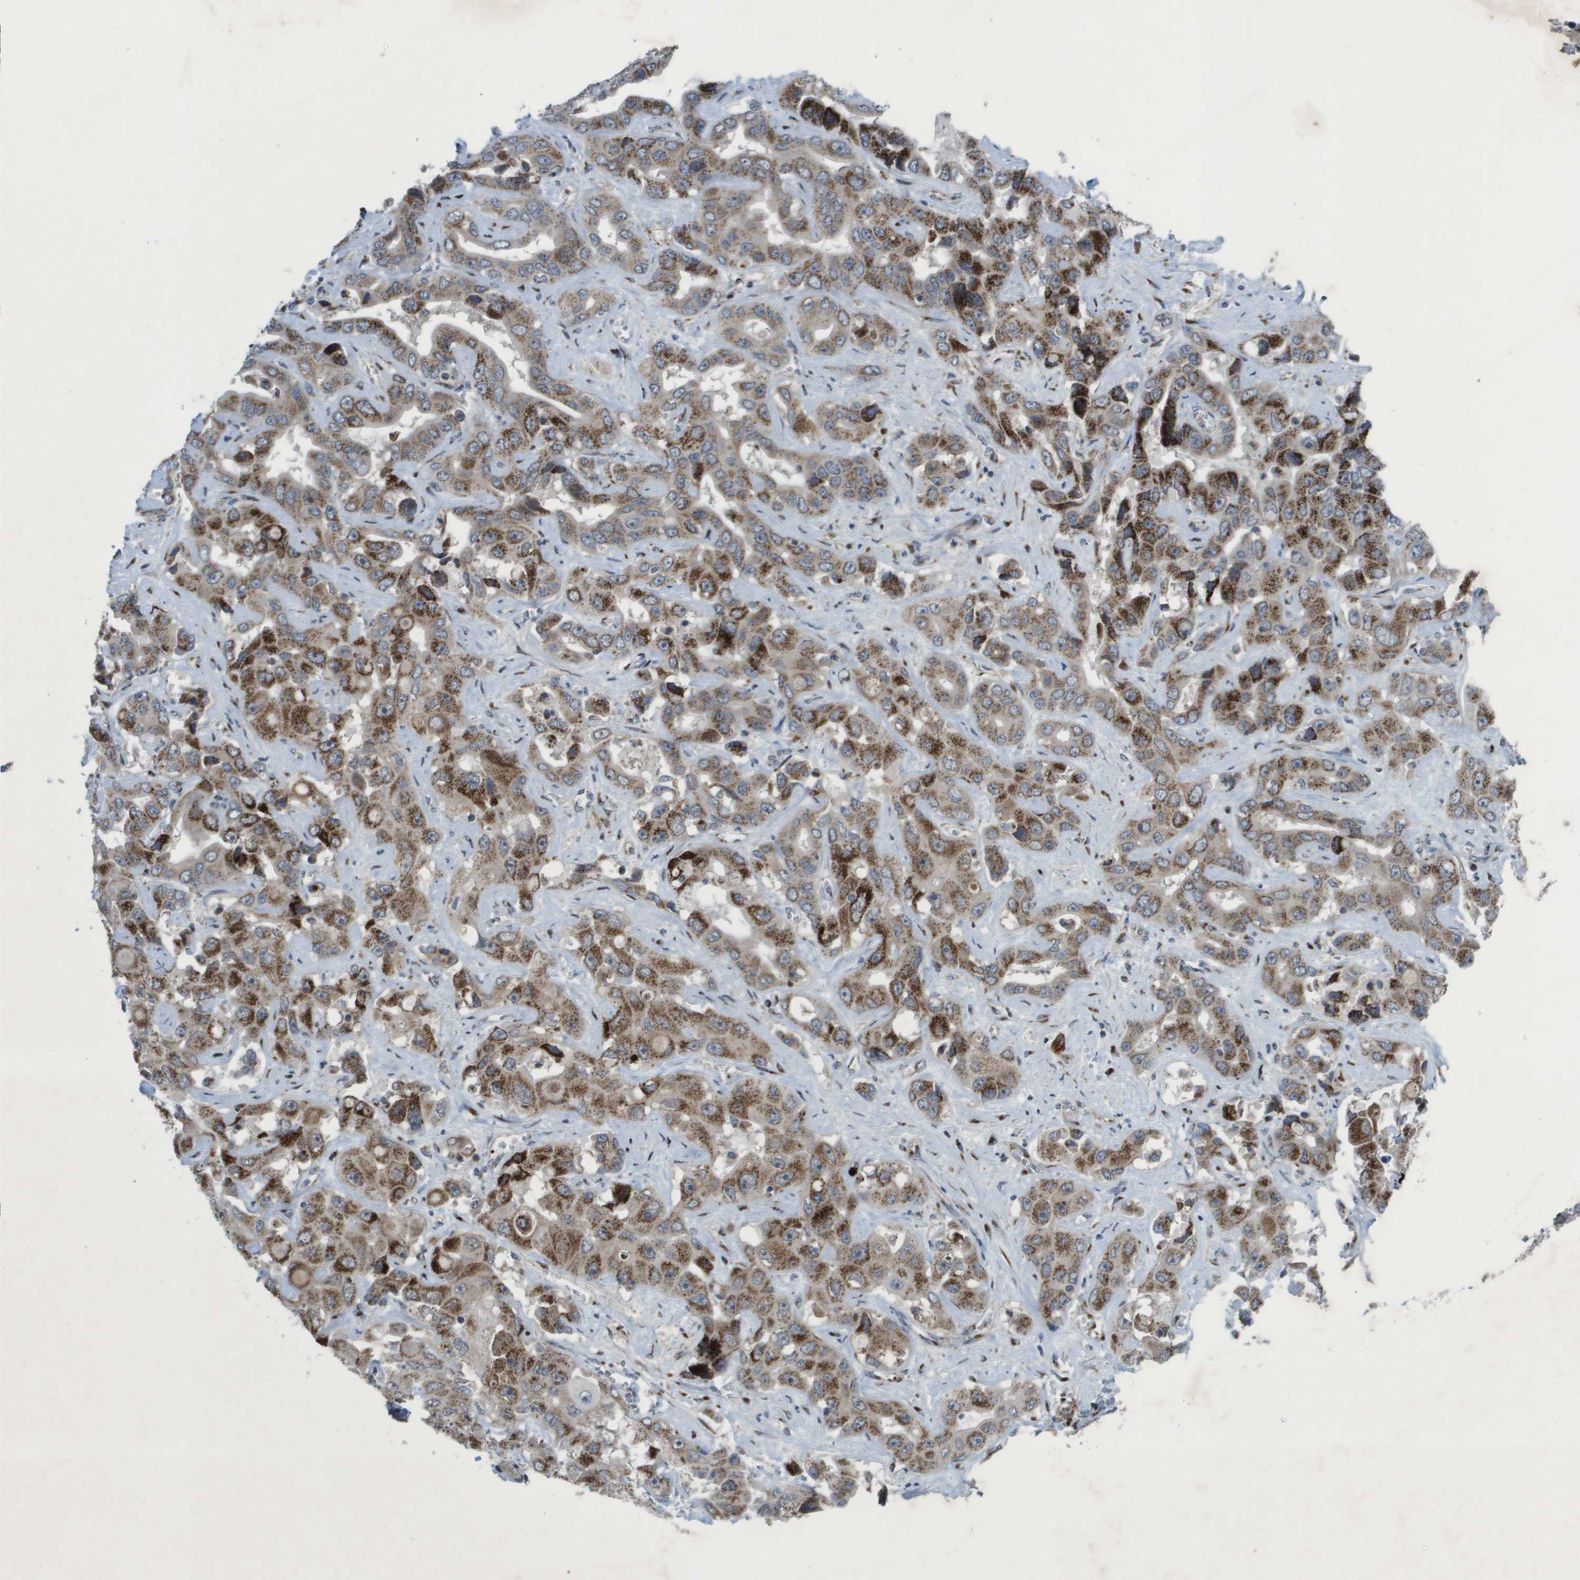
{"staining": {"intensity": "strong", "quantity": "25%-75%", "location": "cytoplasmic/membranous"}, "tissue": "liver cancer", "cell_type": "Tumor cells", "image_type": "cancer", "snomed": [{"axis": "morphology", "description": "Cholangiocarcinoma"}, {"axis": "topography", "description": "Liver"}], "caption": "Protein analysis of liver cancer tissue reveals strong cytoplasmic/membranous positivity in about 25%-75% of tumor cells. (brown staining indicates protein expression, while blue staining denotes nuclei).", "gene": "QSOX2", "patient": {"sex": "female", "age": 52}}